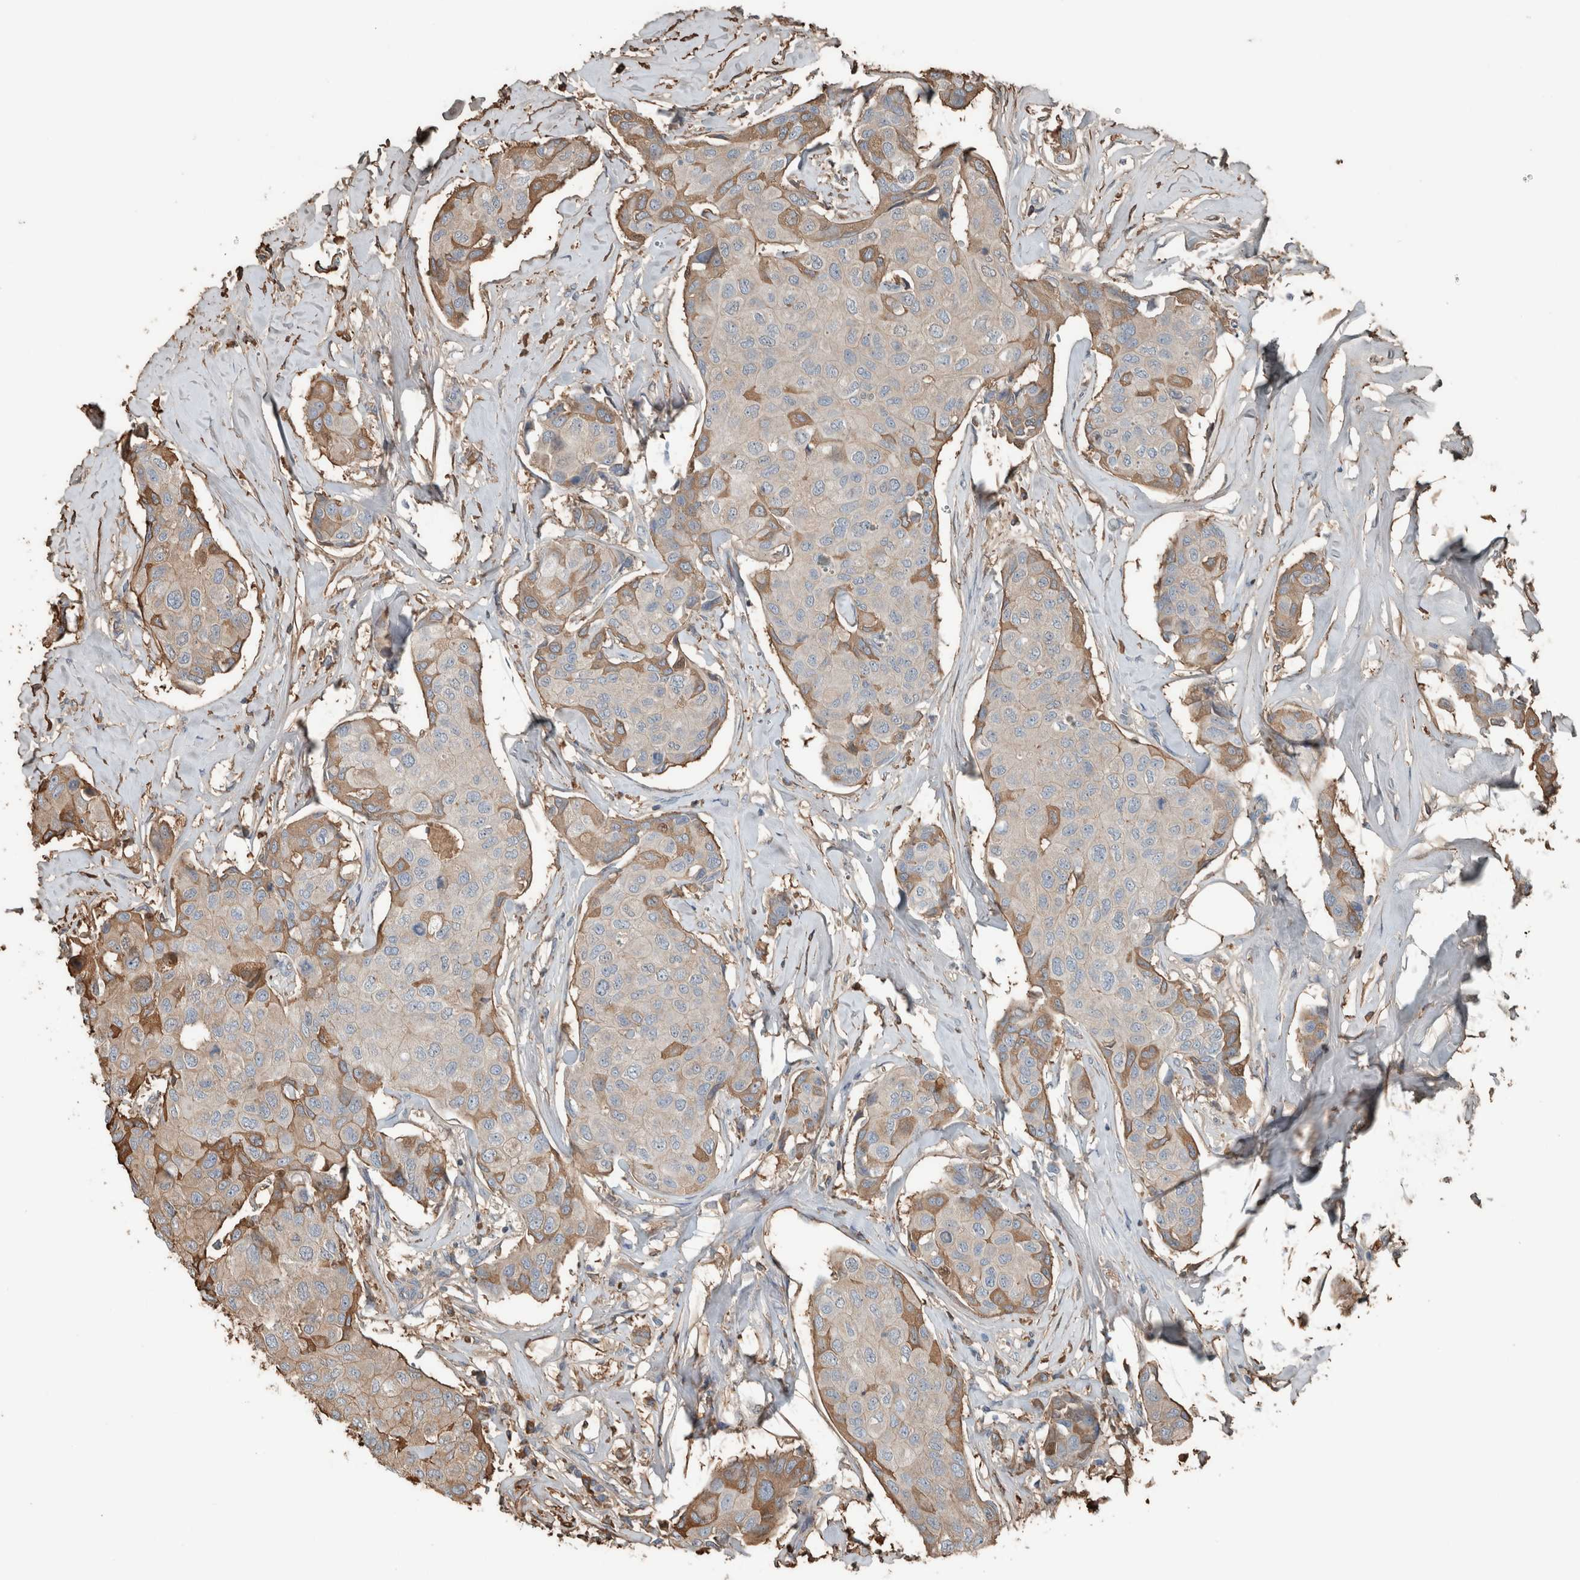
{"staining": {"intensity": "moderate", "quantity": "<25%", "location": "cytoplasmic/membranous"}, "tissue": "breast cancer", "cell_type": "Tumor cells", "image_type": "cancer", "snomed": [{"axis": "morphology", "description": "Duct carcinoma"}, {"axis": "topography", "description": "Breast"}], "caption": "This micrograph demonstrates immunohistochemistry staining of human infiltrating ductal carcinoma (breast), with low moderate cytoplasmic/membranous positivity in about <25% of tumor cells.", "gene": "USP34", "patient": {"sex": "female", "age": 80}}